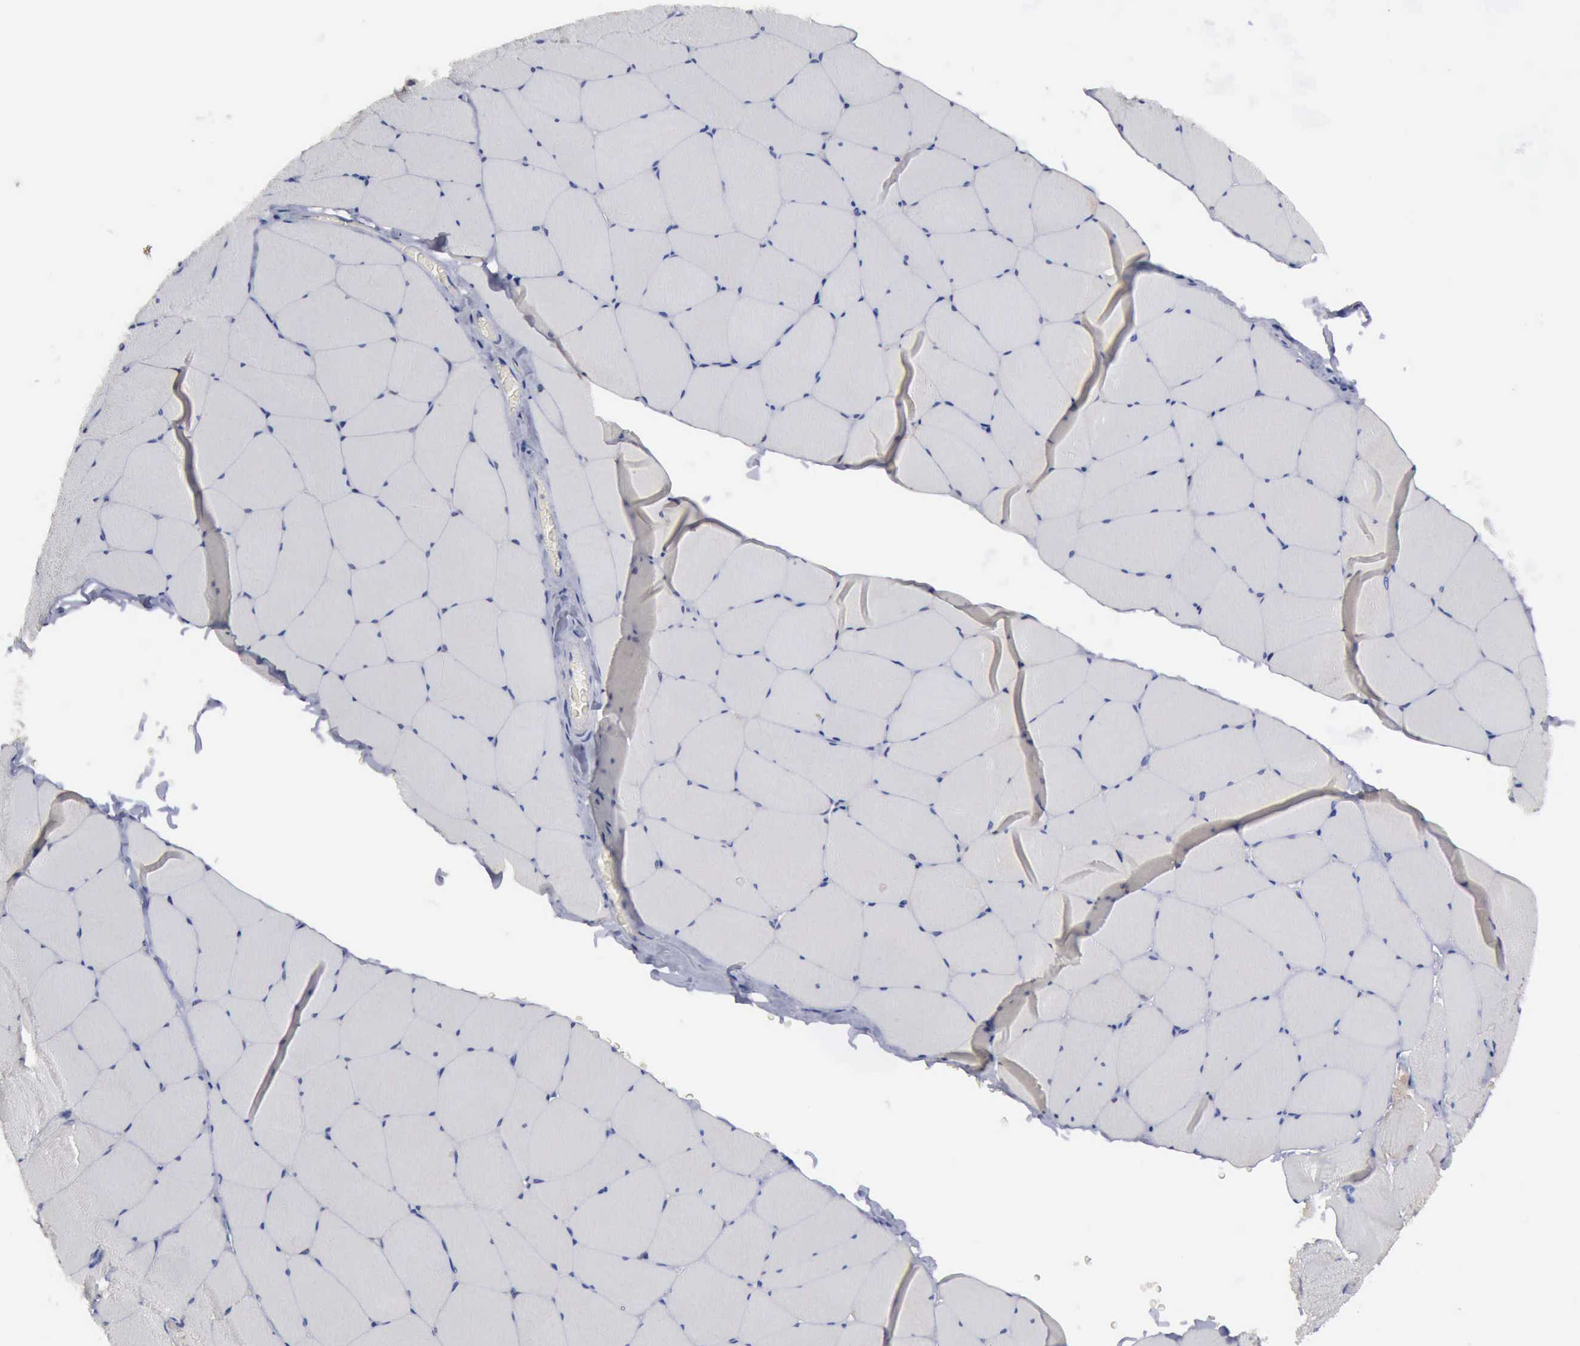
{"staining": {"intensity": "negative", "quantity": "none", "location": "none"}, "tissue": "skeletal muscle", "cell_type": "Myocytes", "image_type": "normal", "snomed": [{"axis": "morphology", "description": "Normal tissue, NOS"}, {"axis": "topography", "description": "Skeletal muscle"}, {"axis": "topography", "description": "Salivary gland"}], "caption": "Human skeletal muscle stained for a protein using immunohistochemistry (IHC) displays no positivity in myocytes.", "gene": "TXLNG", "patient": {"sex": "male", "age": 62}}